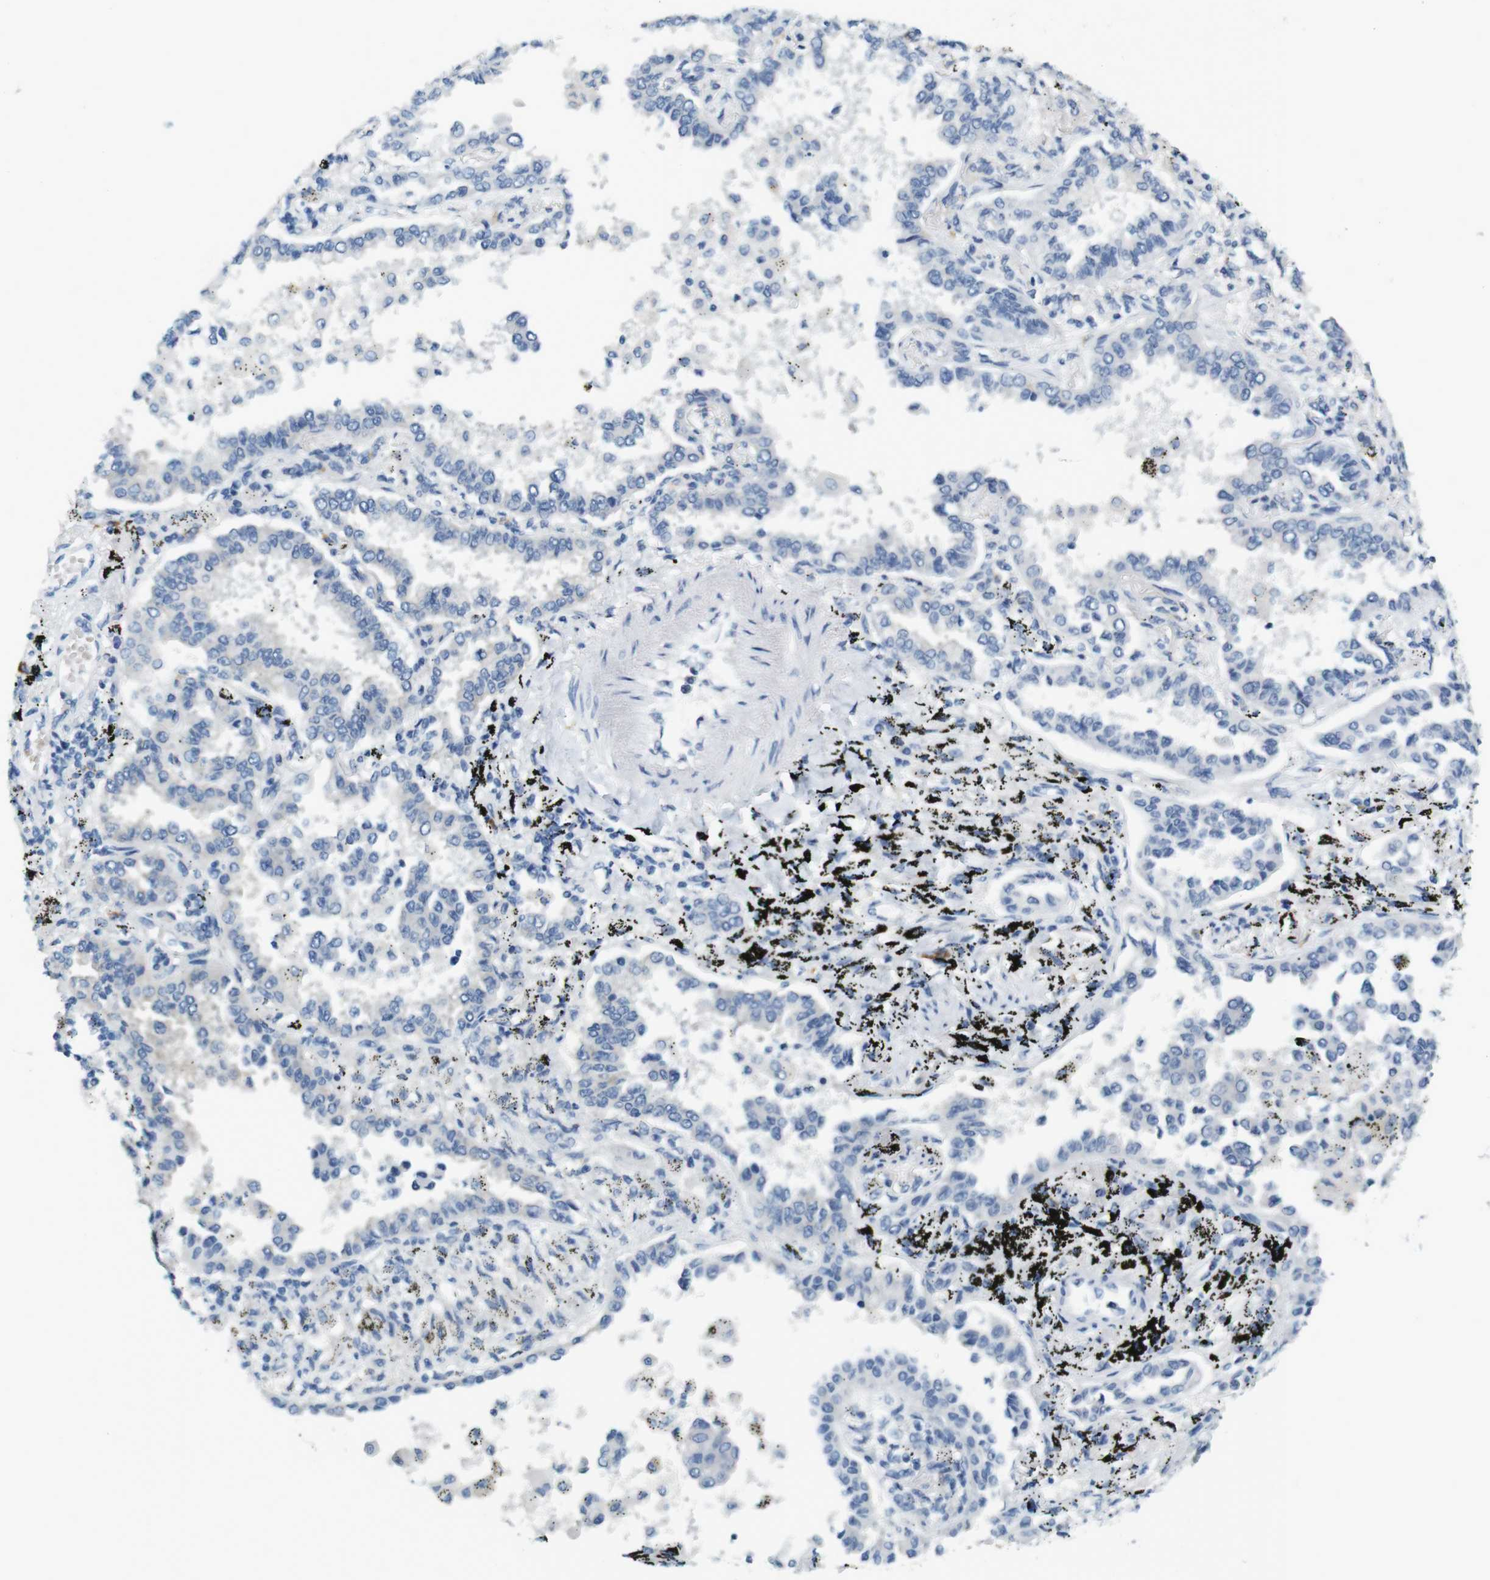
{"staining": {"intensity": "negative", "quantity": "none", "location": "none"}, "tissue": "lung cancer", "cell_type": "Tumor cells", "image_type": "cancer", "snomed": [{"axis": "morphology", "description": "Normal tissue, NOS"}, {"axis": "morphology", "description": "Adenocarcinoma, NOS"}, {"axis": "topography", "description": "Lung"}], "caption": "Immunohistochemical staining of human adenocarcinoma (lung) exhibits no significant positivity in tumor cells.", "gene": "LRRK2", "patient": {"sex": "male", "age": 59}}